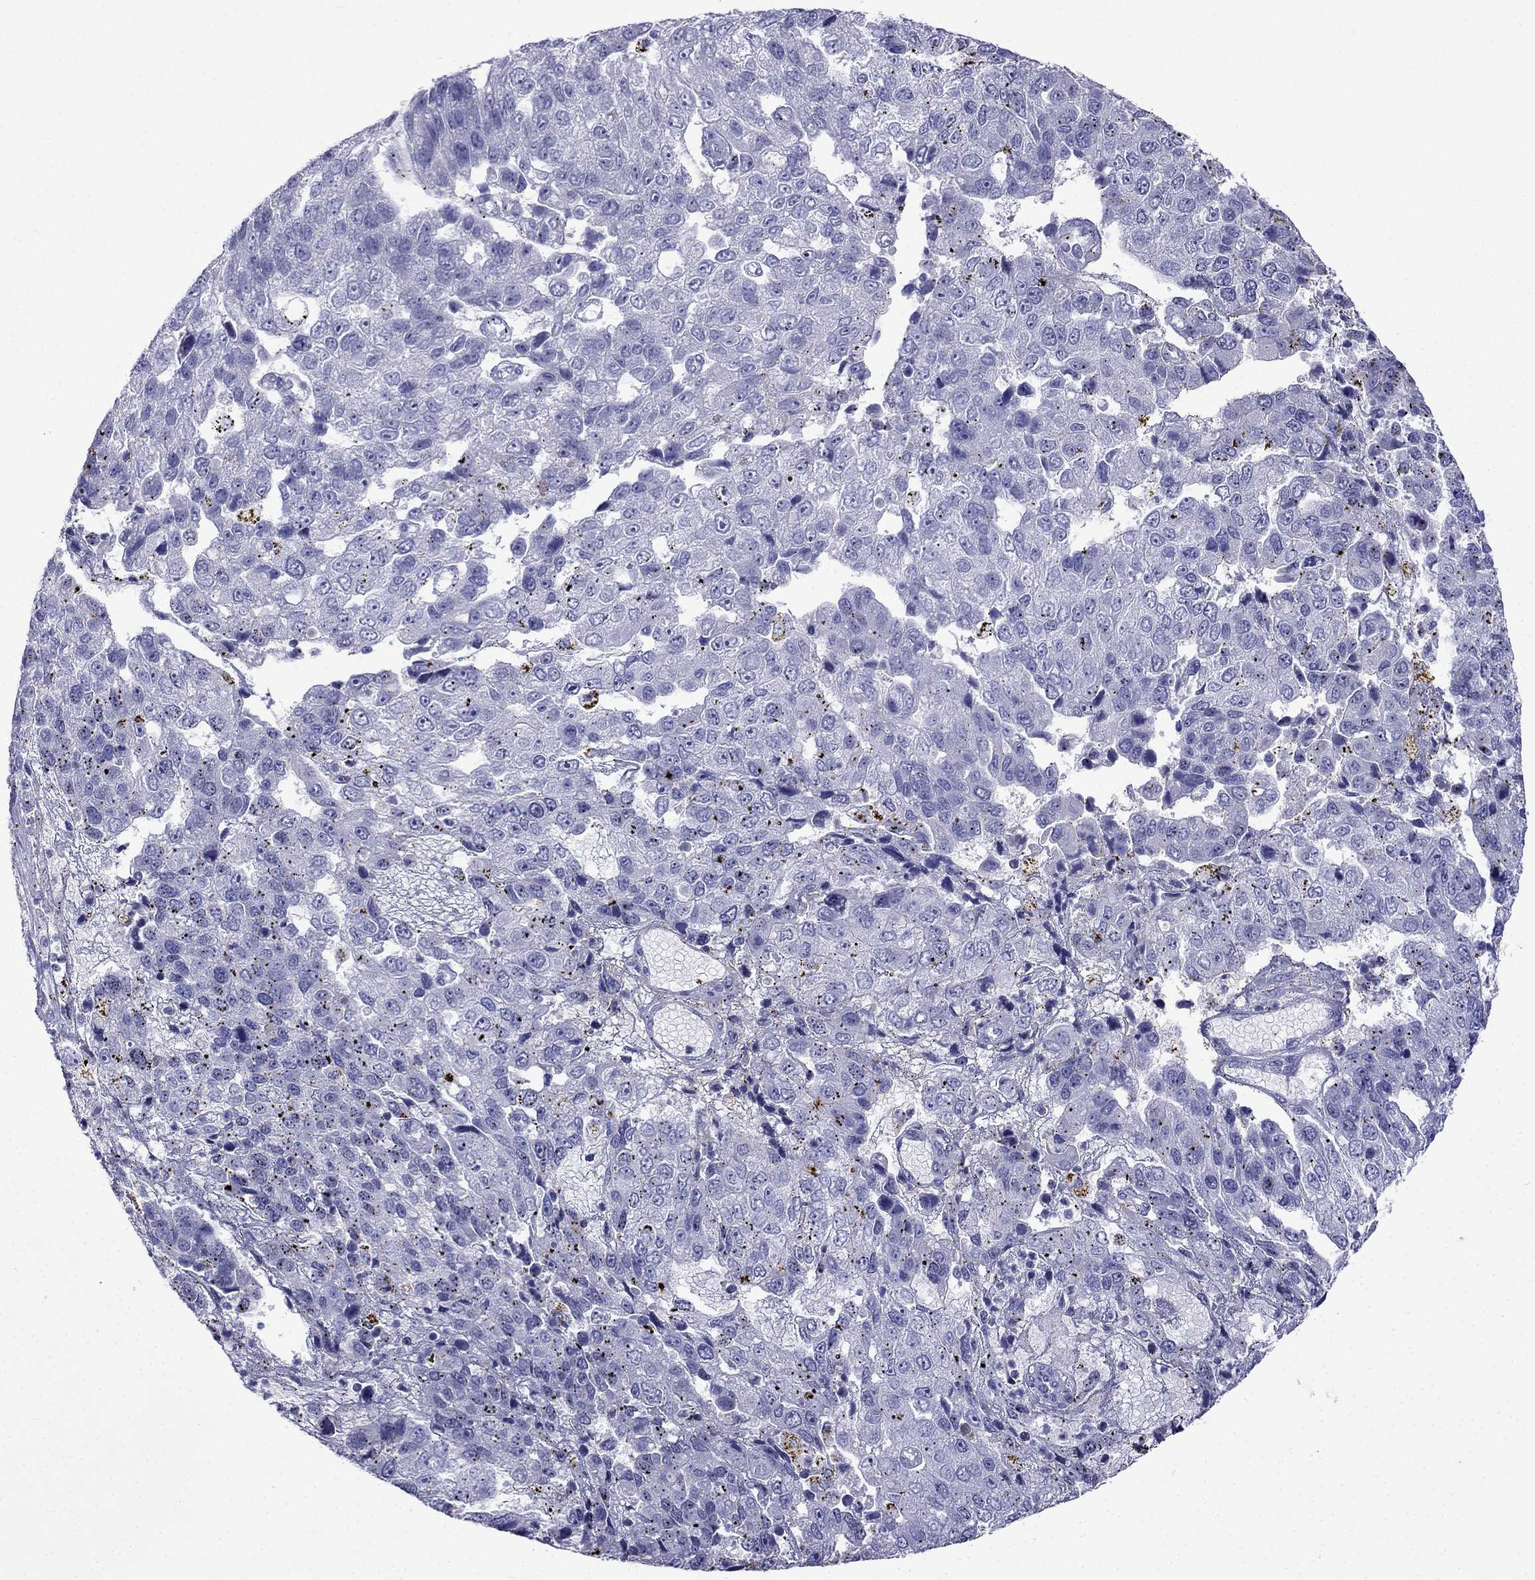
{"staining": {"intensity": "negative", "quantity": "none", "location": "none"}, "tissue": "pancreatic cancer", "cell_type": "Tumor cells", "image_type": "cancer", "snomed": [{"axis": "morphology", "description": "Adenocarcinoma, NOS"}, {"axis": "topography", "description": "Pancreas"}], "caption": "Tumor cells are negative for brown protein staining in pancreatic cancer.", "gene": "PATE1", "patient": {"sex": "female", "age": 61}}